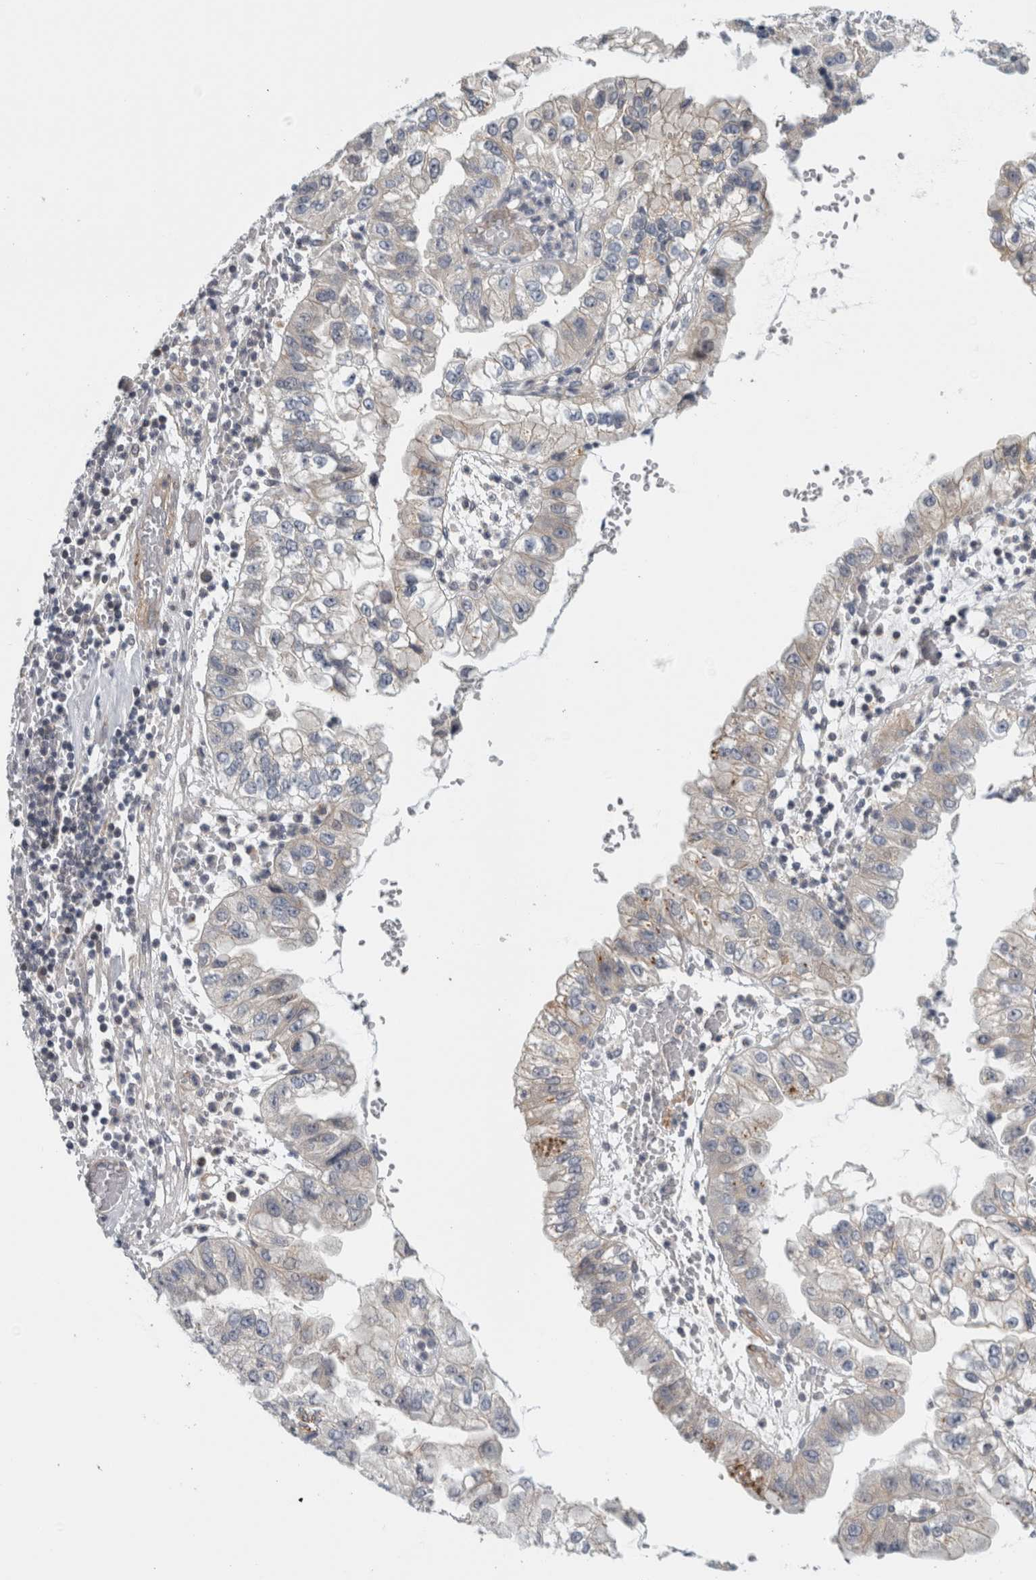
{"staining": {"intensity": "weak", "quantity": "<25%", "location": "cytoplasmic/membranous"}, "tissue": "liver cancer", "cell_type": "Tumor cells", "image_type": "cancer", "snomed": [{"axis": "morphology", "description": "Cholangiocarcinoma"}, {"axis": "topography", "description": "Liver"}], "caption": "The micrograph exhibits no significant expression in tumor cells of cholangiocarcinoma (liver).", "gene": "ZNF804B", "patient": {"sex": "female", "age": 79}}